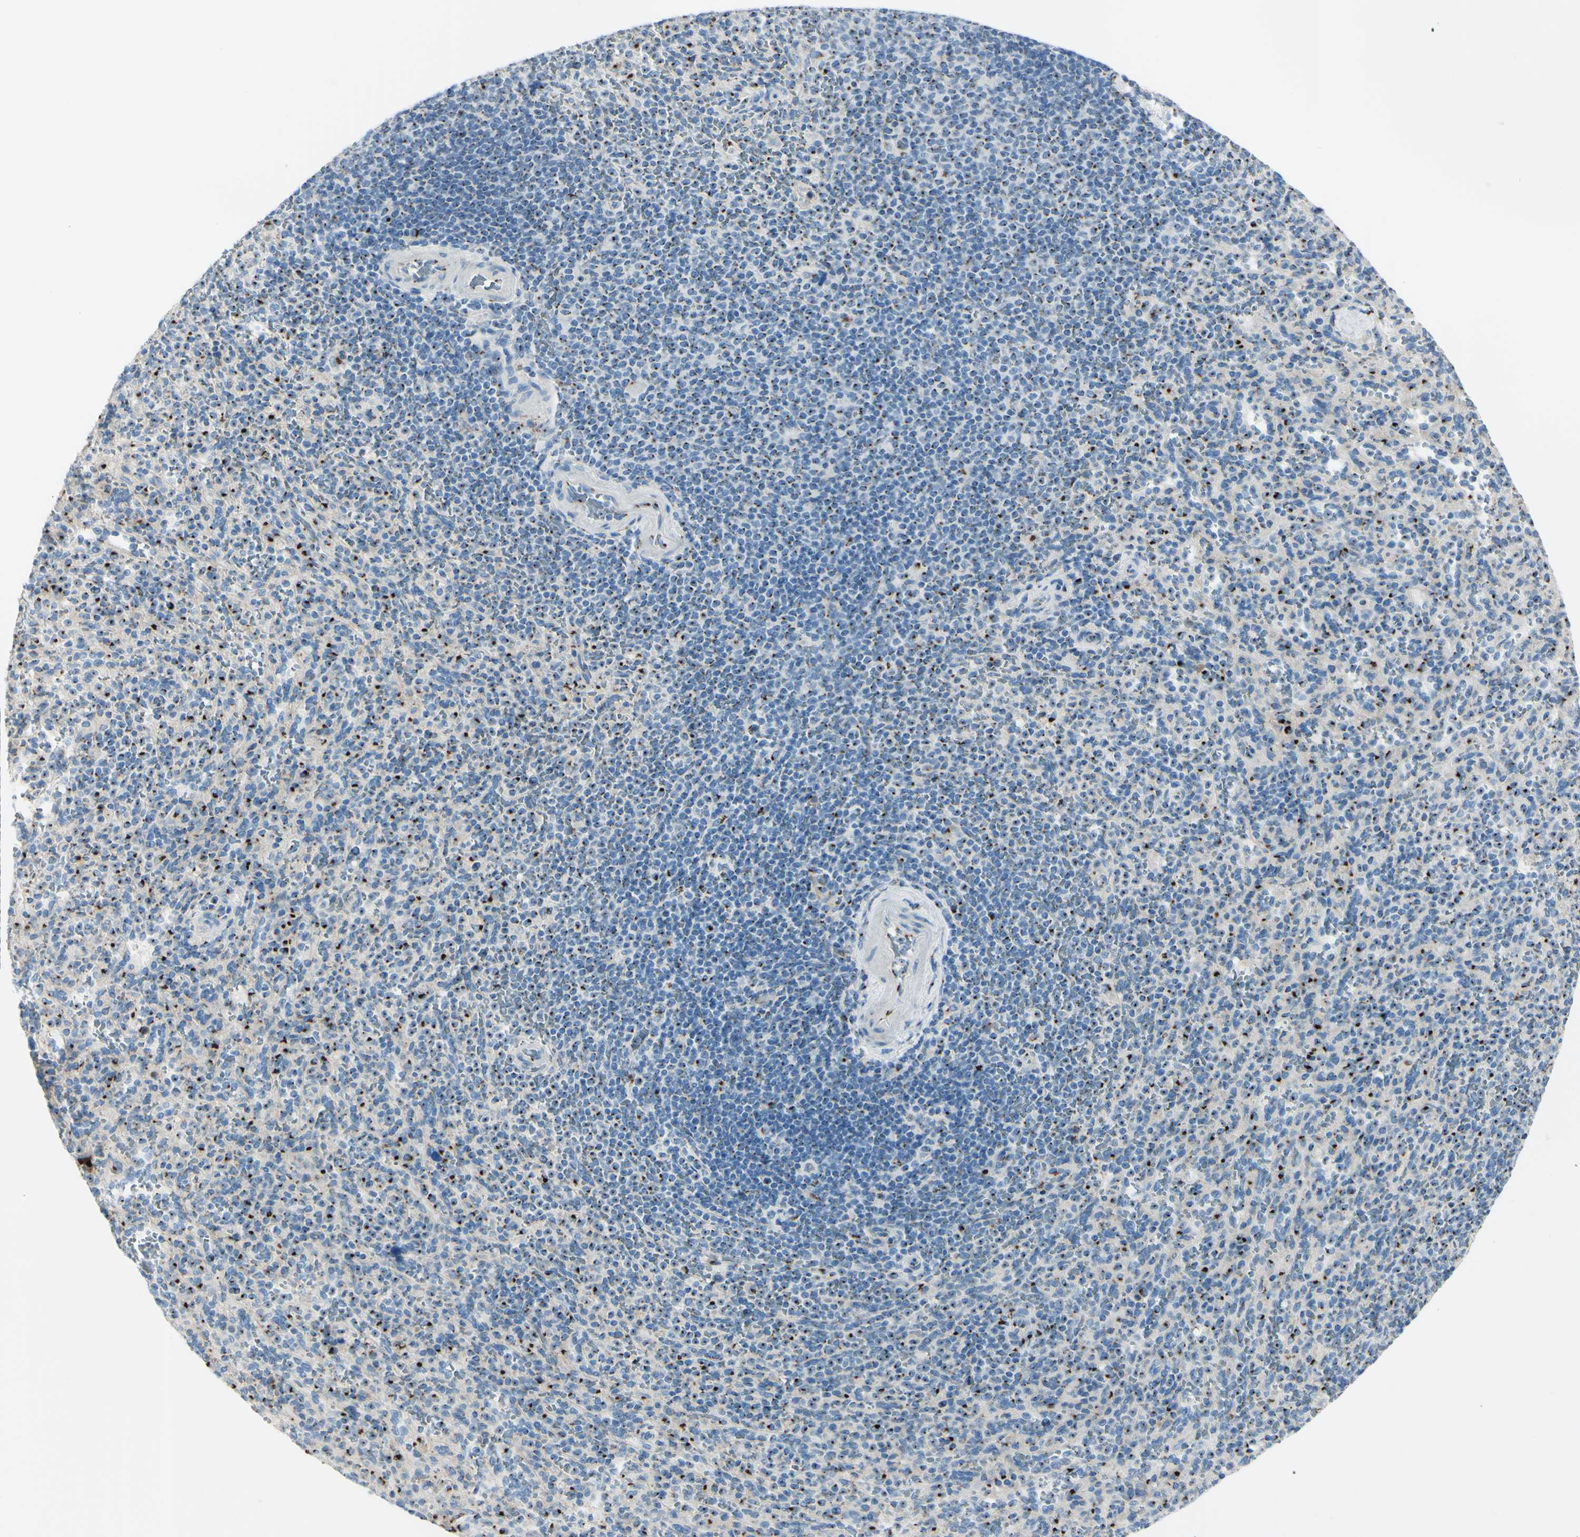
{"staining": {"intensity": "strong", "quantity": "25%-75%", "location": "cytoplasmic/membranous"}, "tissue": "spleen", "cell_type": "Cells in red pulp", "image_type": "normal", "snomed": [{"axis": "morphology", "description": "Normal tissue, NOS"}, {"axis": "topography", "description": "Spleen"}], "caption": "Brown immunohistochemical staining in unremarkable spleen exhibits strong cytoplasmic/membranous staining in about 25%-75% of cells in red pulp.", "gene": "B4GALT1", "patient": {"sex": "male", "age": 36}}